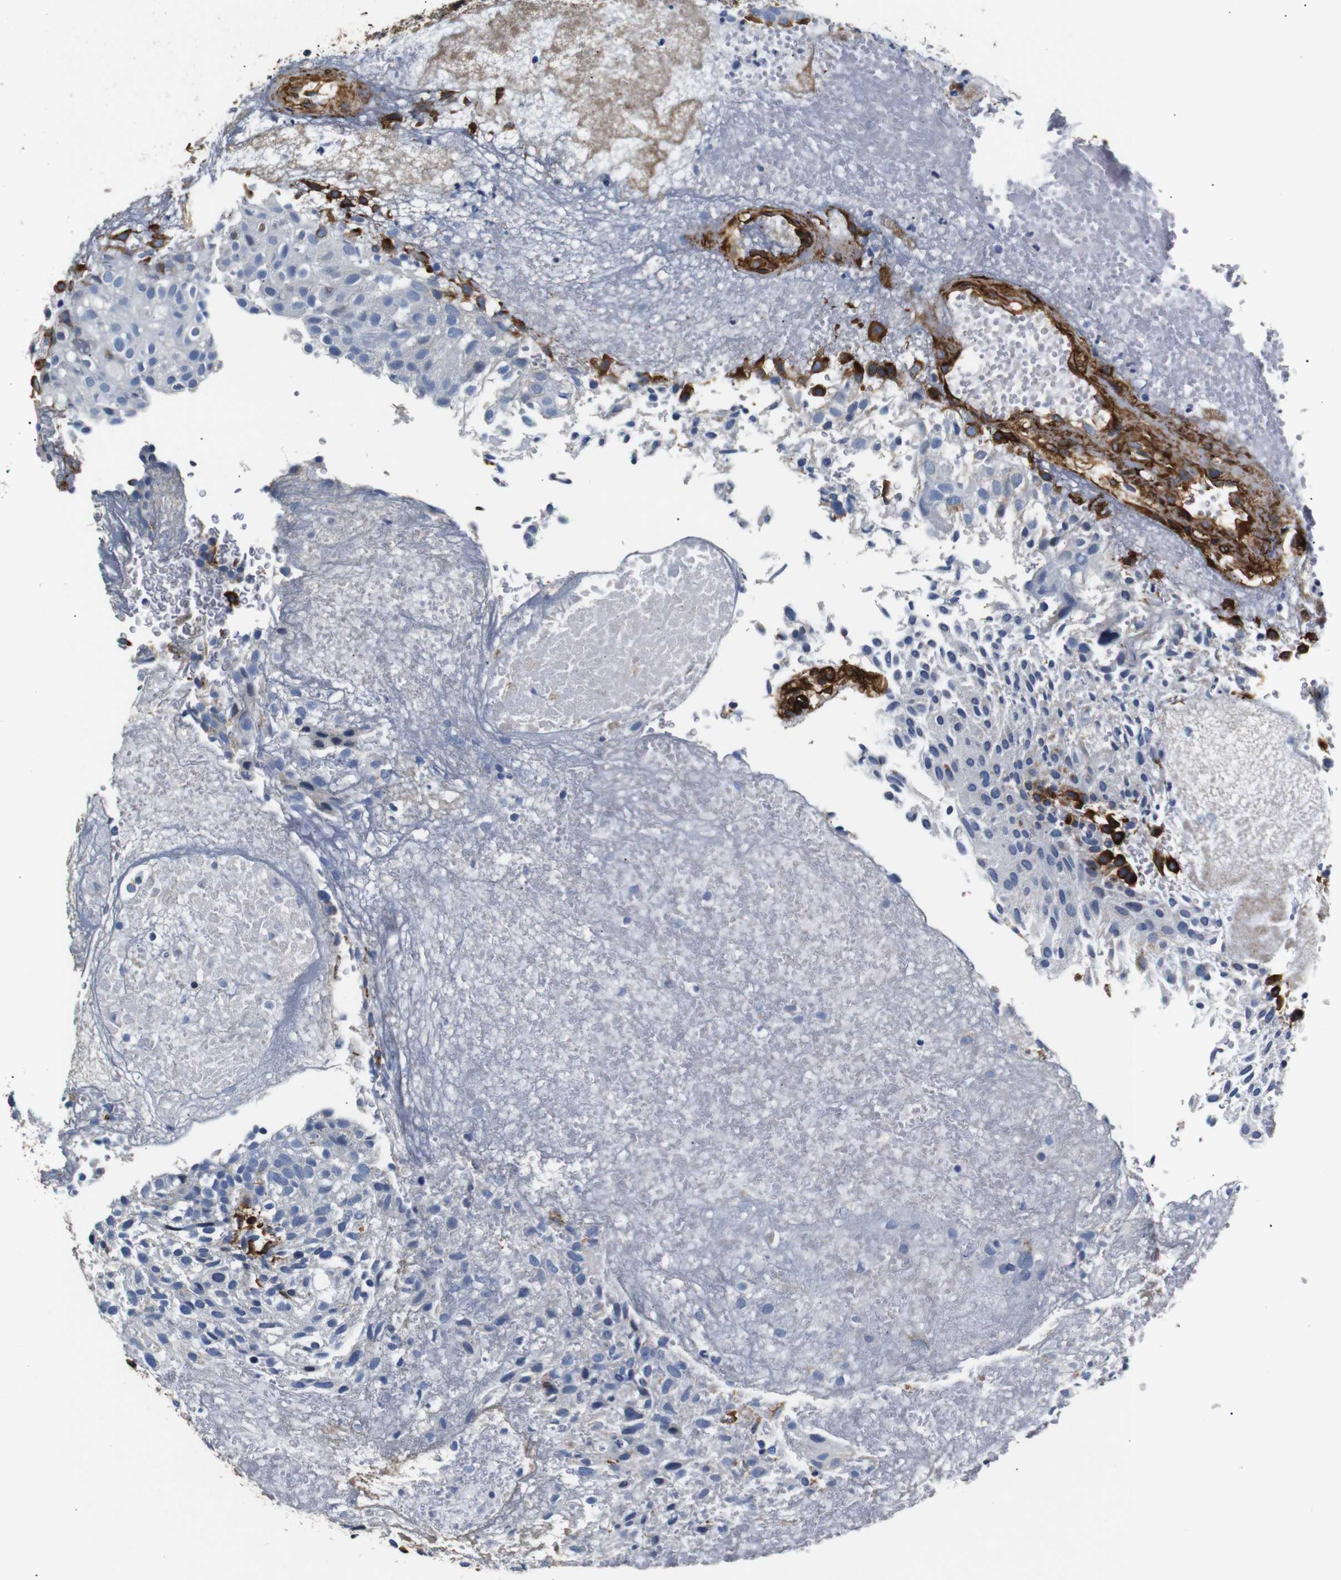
{"staining": {"intensity": "negative", "quantity": "none", "location": "none"}, "tissue": "urothelial cancer", "cell_type": "Tumor cells", "image_type": "cancer", "snomed": [{"axis": "morphology", "description": "Urothelial carcinoma, Low grade"}, {"axis": "topography", "description": "Urinary bladder"}], "caption": "Micrograph shows no protein positivity in tumor cells of low-grade urothelial carcinoma tissue.", "gene": "CAV2", "patient": {"sex": "male", "age": 78}}